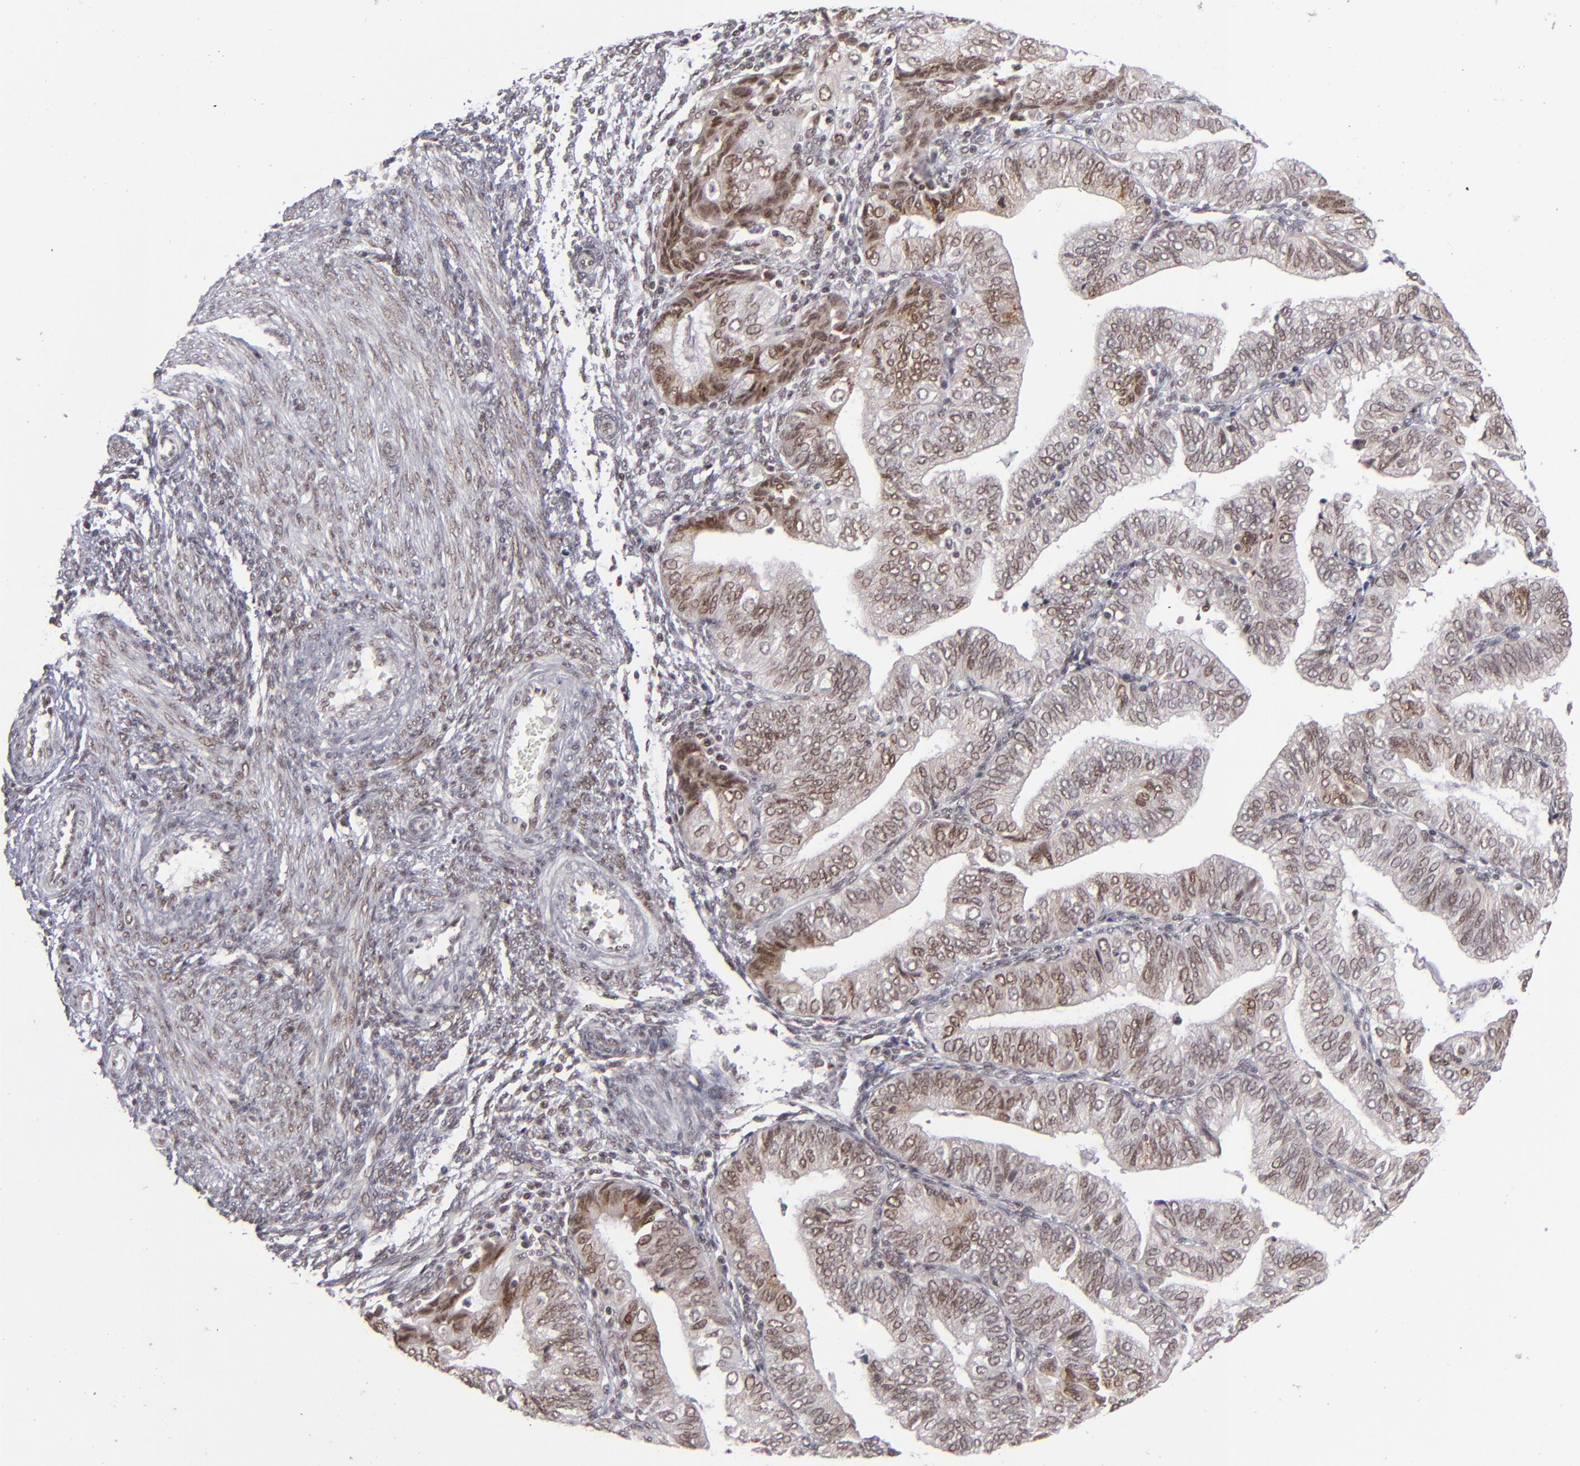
{"staining": {"intensity": "moderate", "quantity": ">75%", "location": "nuclear"}, "tissue": "endometrial cancer", "cell_type": "Tumor cells", "image_type": "cancer", "snomed": [{"axis": "morphology", "description": "Adenocarcinoma, NOS"}, {"axis": "topography", "description": "Endometrium"}], "caption": "Protein staining by IHC shows moderate nuclear staining in approximately >75% of tumor cells in endometrial cancer.", "gene": "MLLT3", "patient": {"sex": "female", "age": 51}}